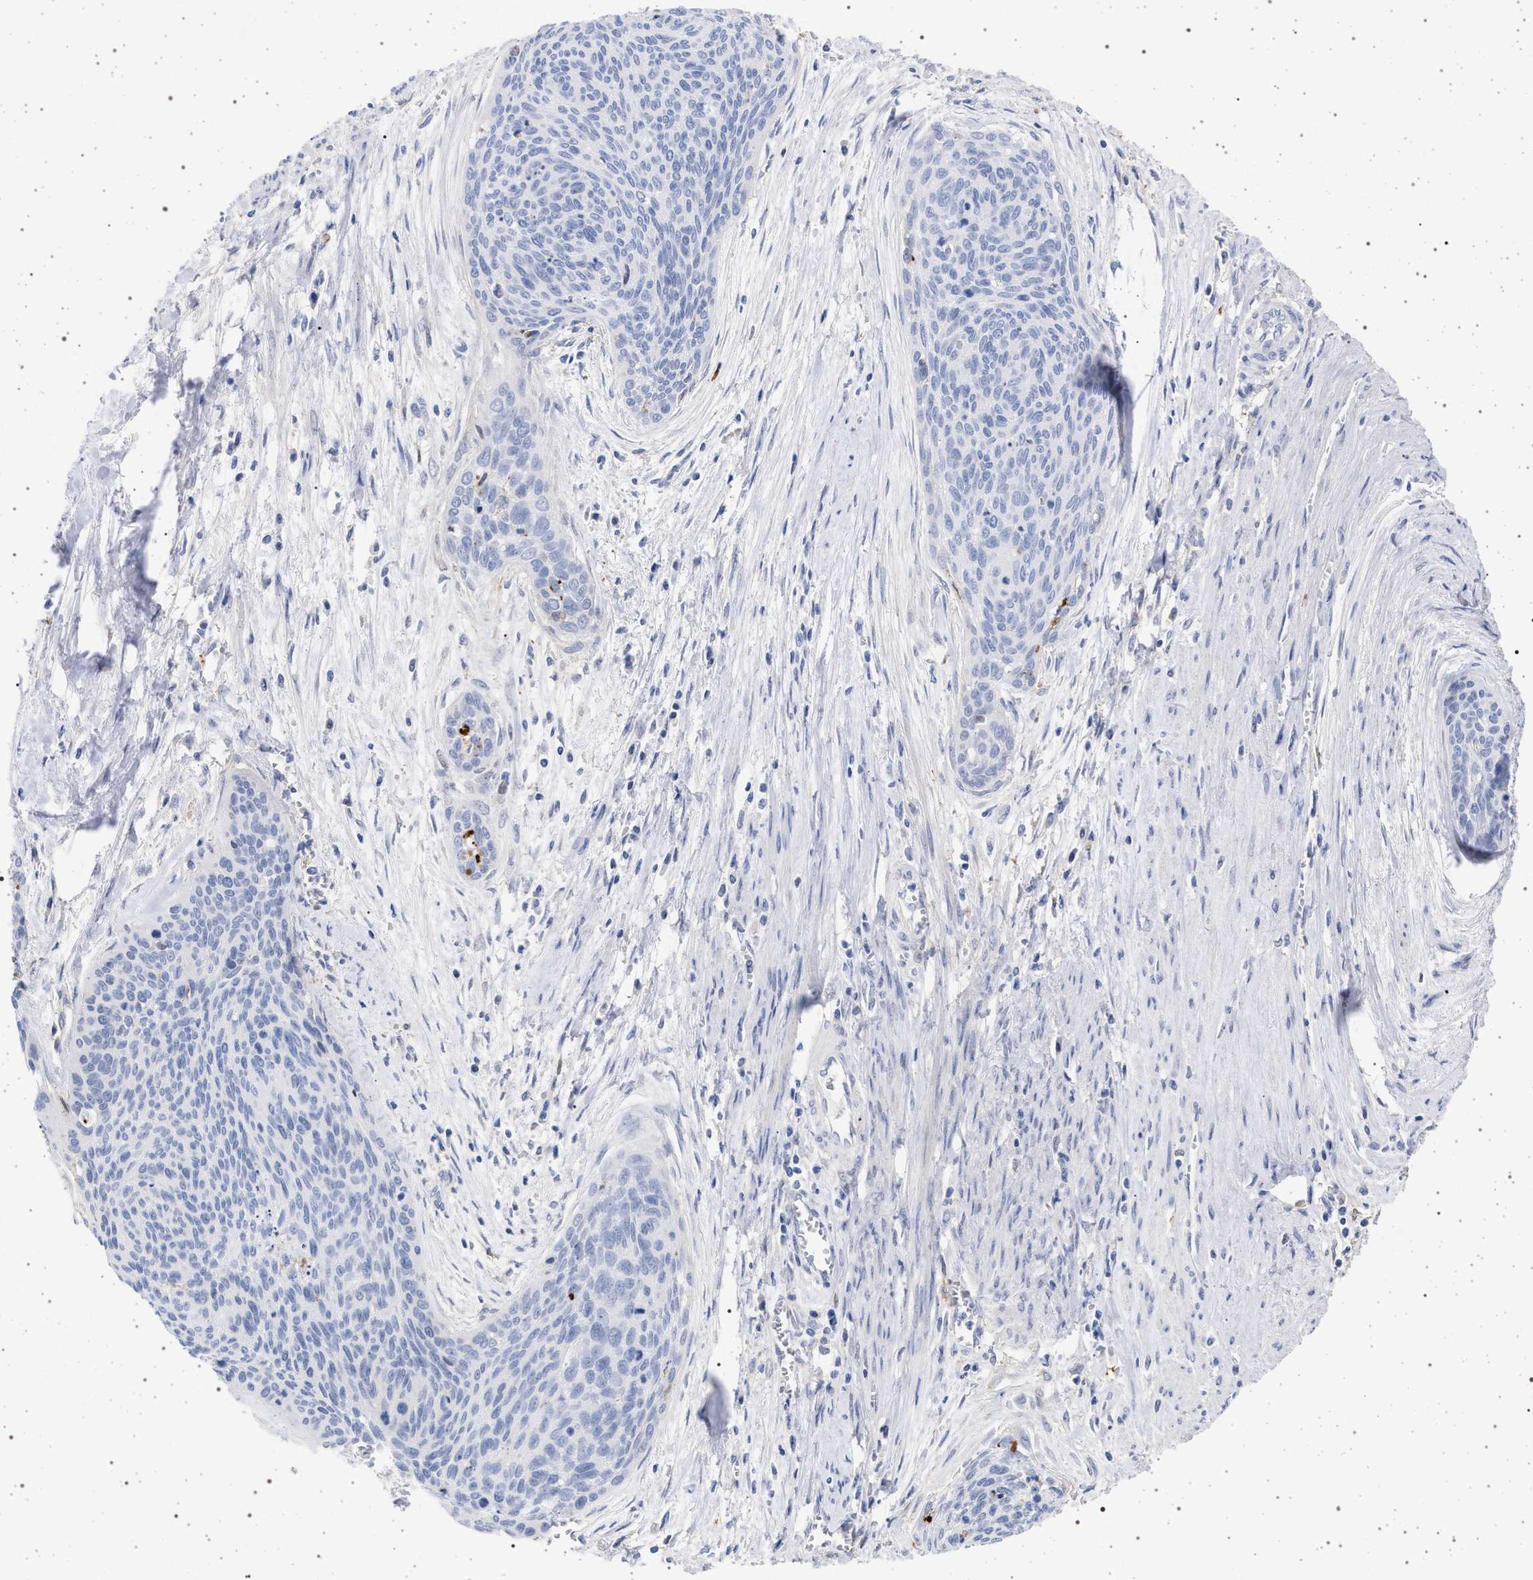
{"staining": {"intensity": "negative", "quantity": "none", "location": "none"}, "tissue": "cervical cancer", "cell_type": "Tumor cells", "image_type": "cancer", "snomed": [{"axis": "morphology", "description": "Squamous cell carcinoma, NOS"}, {"axis": "topography", "description": "Cervix"}], "caption": "An immunohistochemistry micrograph of cervical cancer (squamous cell carcinoma) is shown. There is no staining in tumor cells of cervical cancer (squamous cell carcinoma).", "gene": "PLG", "patient": {"sex": "female", "age": 55}}